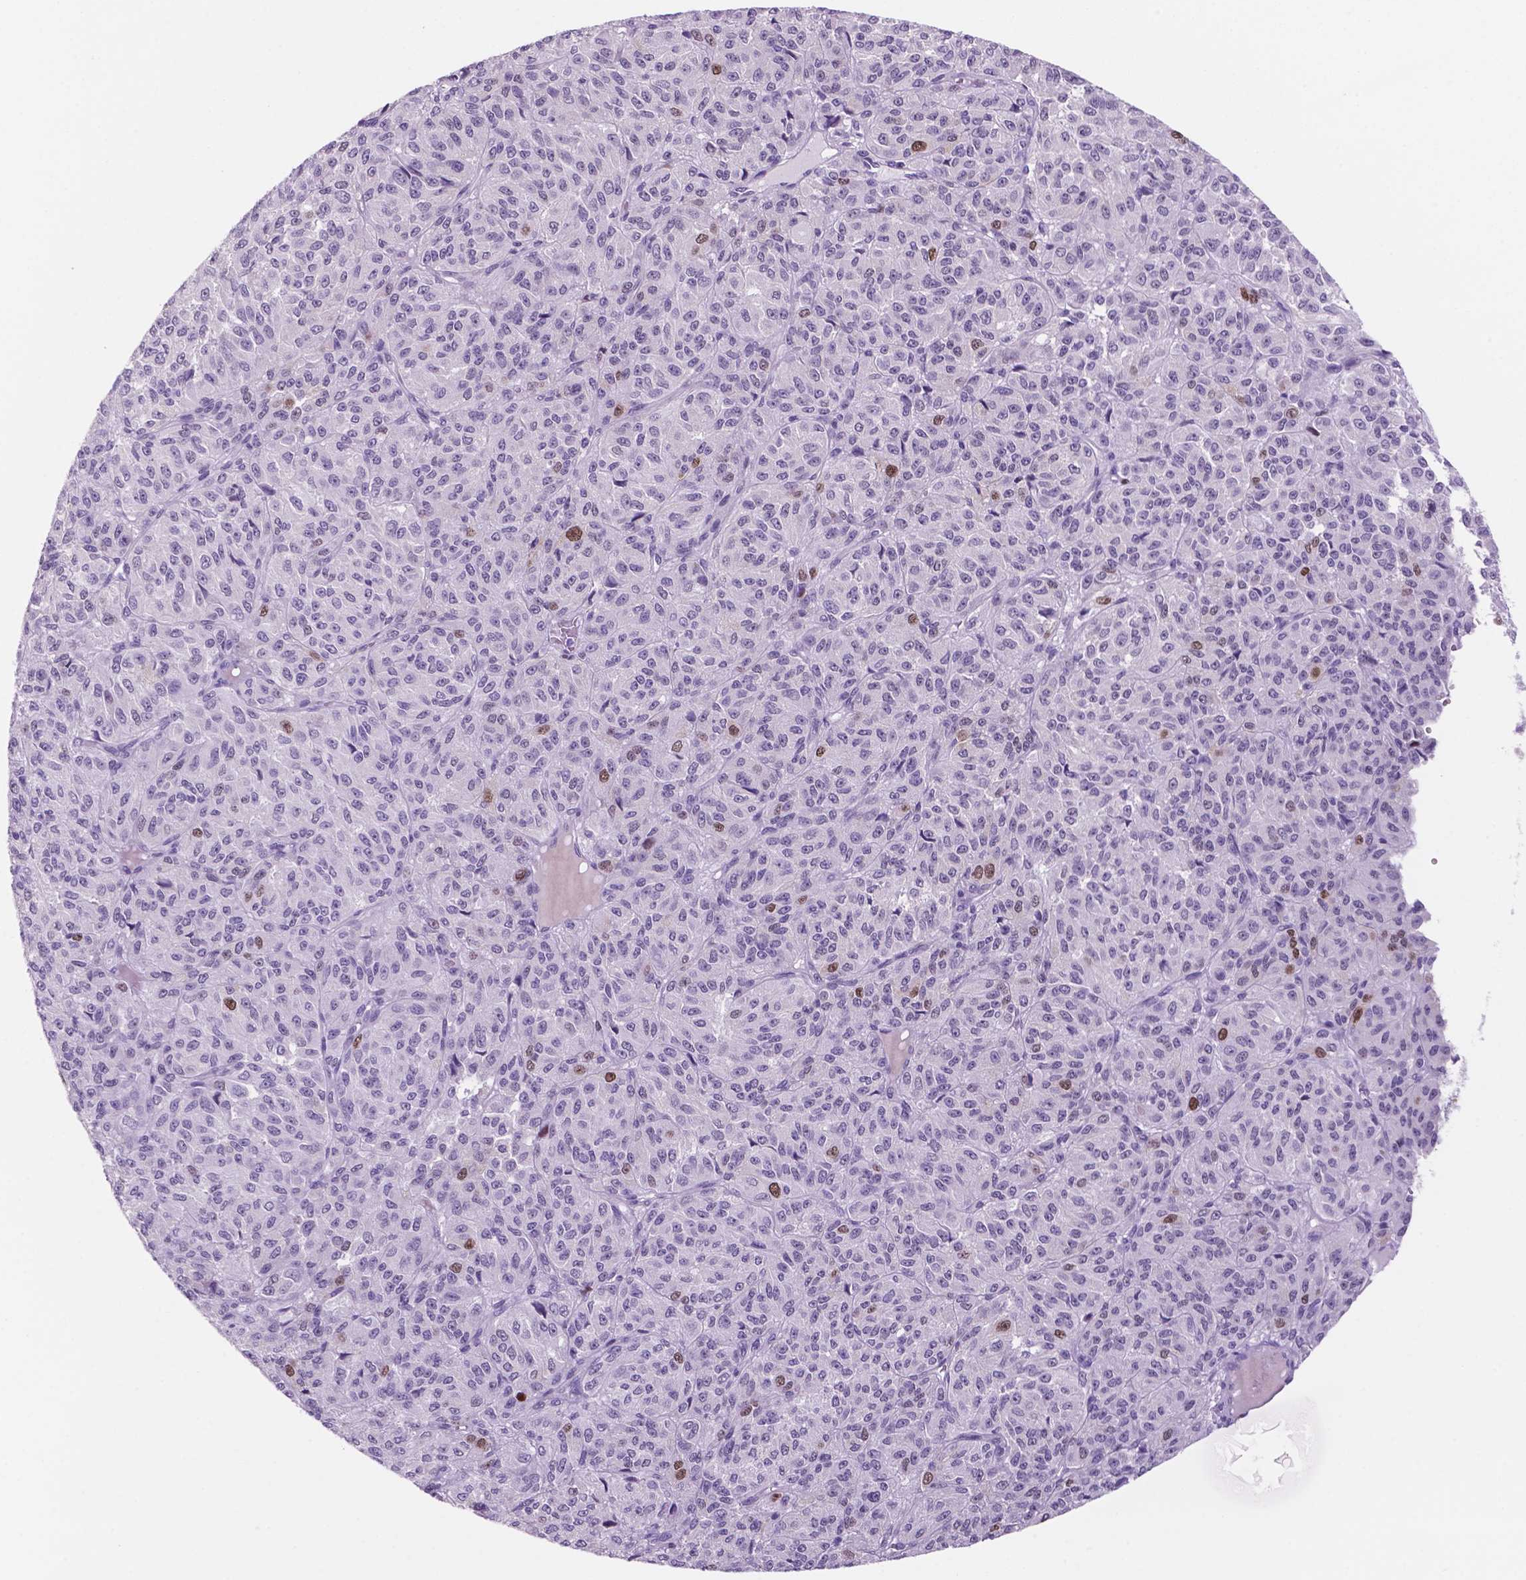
{"staining": {"intensity": "weak", "quantity": "<25%", "location": "nuclear"}, "tissue": "melanoma", "cell_type": "Tumor cells", "image_type": "cancer", "snomed": [{"axis": "morphology", "description": "Malignant melanoma, Metastatic site"}, {"axis": "topography", "description": "Brain"}], "caption": "Human melanoma stained for a protein using immunohistochemistry (IHC) demonstrates no staining in tumor cells.", "gene": "NCAPH2", "patient": {"sex": "female", "age": 56}}